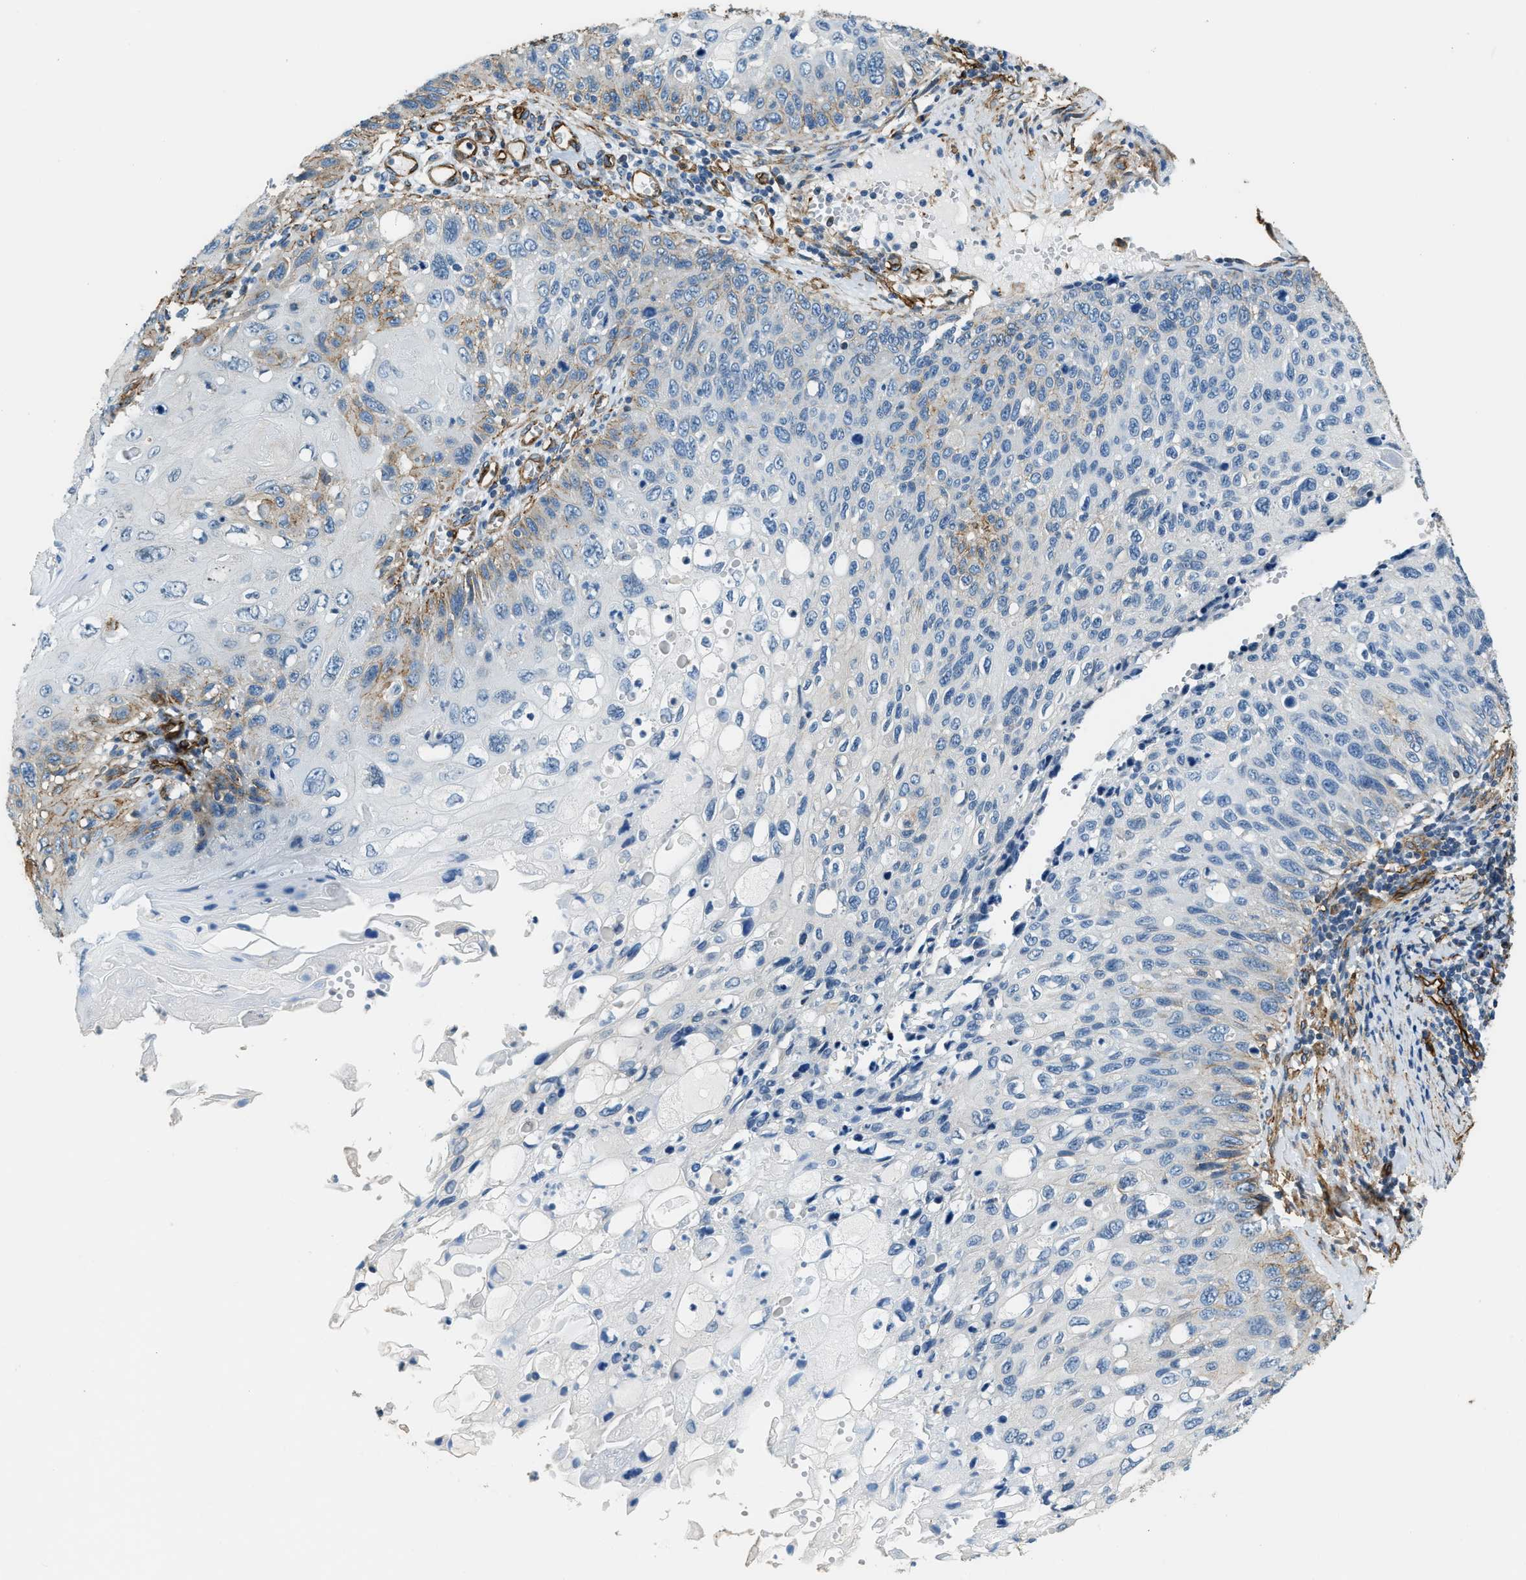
{"staining": {"intensity": "moderate", "quantity": "<25%", "location": "cytoplasmic/membranous"}, "tissue": "cervical cancer", "cell_type": "Tumor cells", "image_type": "cancer", "snomed": [{"axis": "morphology", "description": "Squamous cell carcinoma, NOS"}, {"axis": "topography", "description": "Cervix"}], "caption": "High-power microscopy captured an immunohistochemistry micrograph of squamous cell carcinoma (cervical), revealing moderate cytoplasmic/membranous staining in about <25% of tumor cells.", "gene": "TMEM43", "patient": {"sex": "female", "age": 70}}